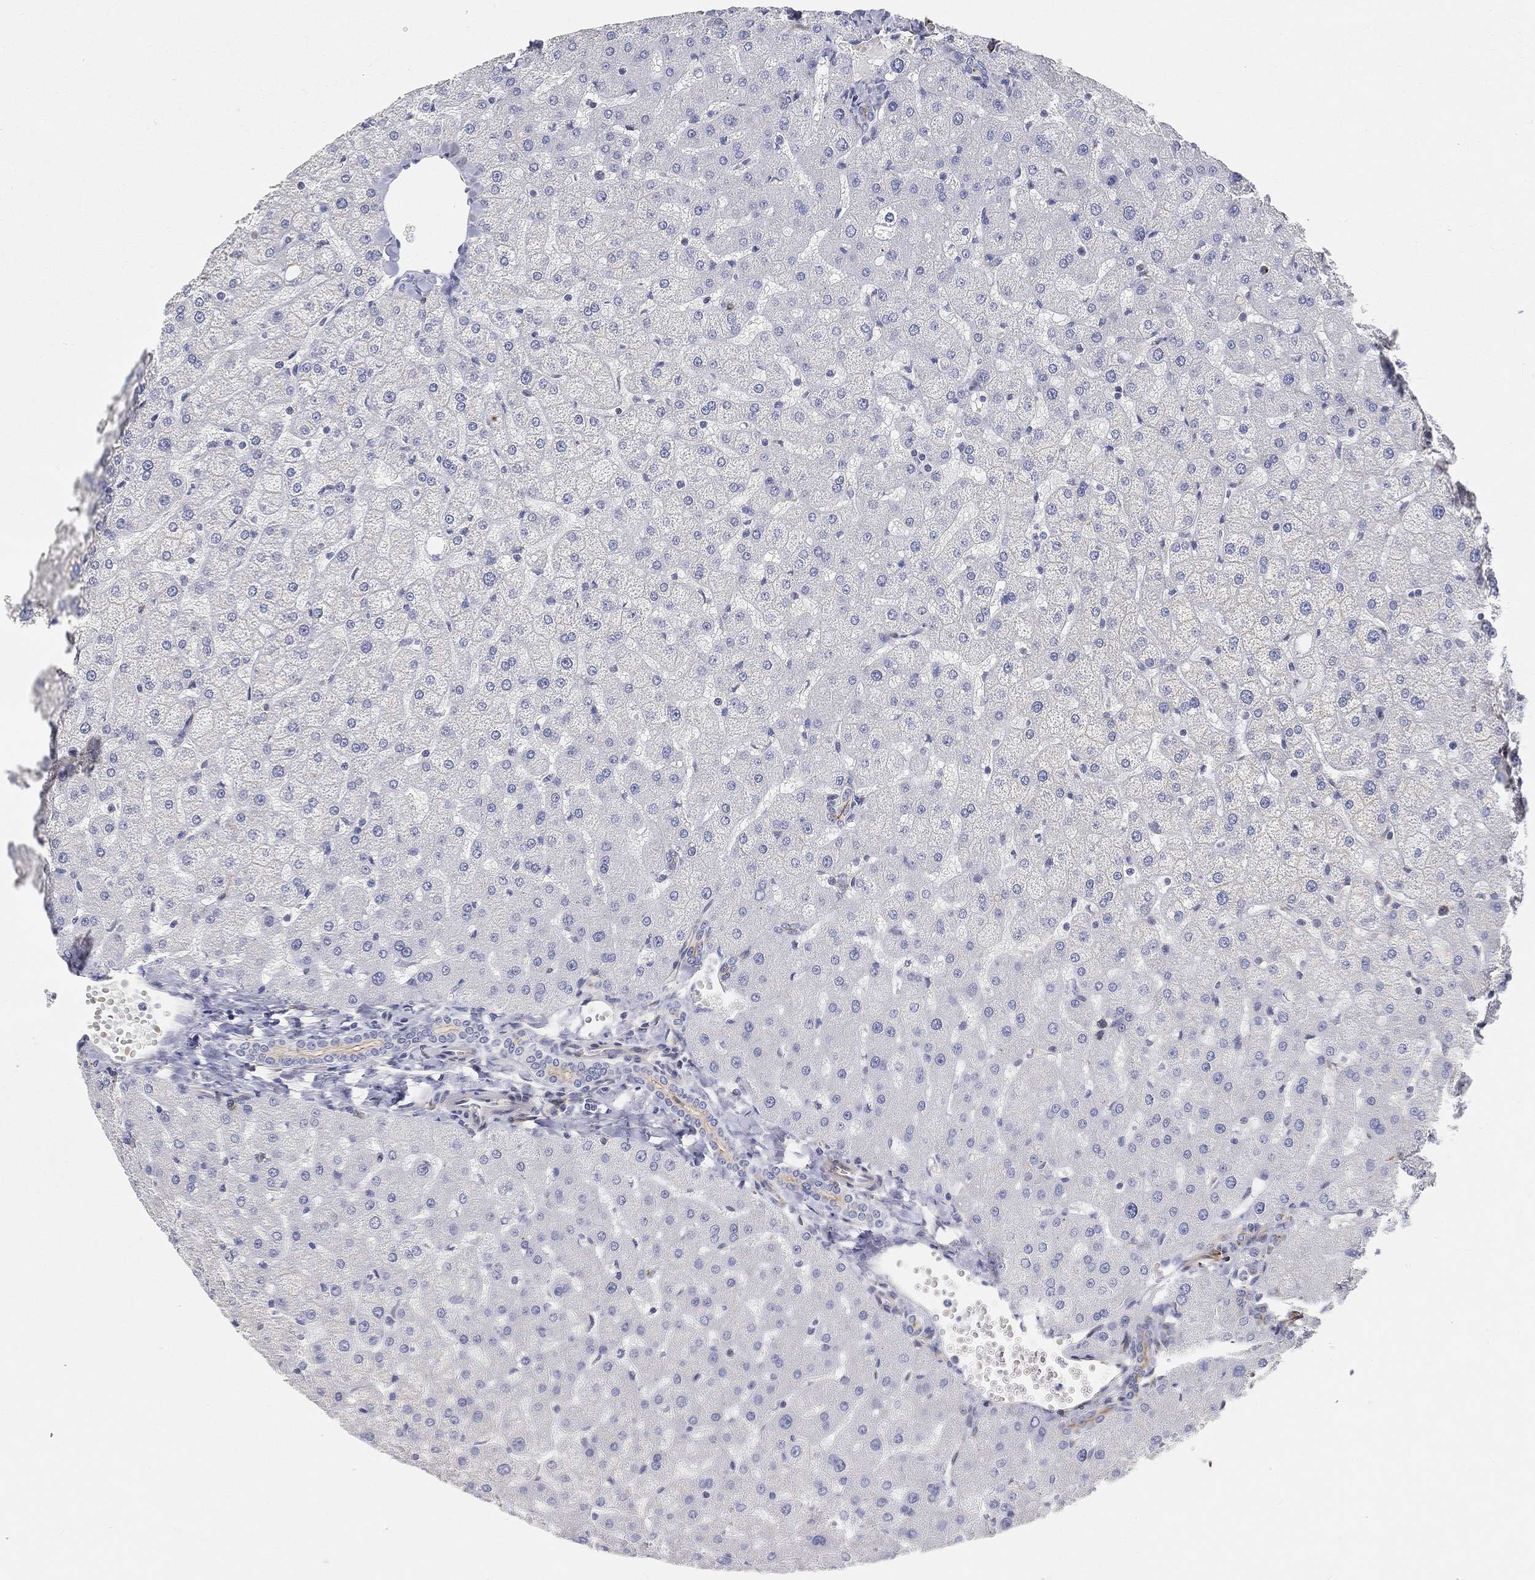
{"staining": {"intensity": "negative", "quantity": "none", "location": "none"}, "tissue": "liver", "cell_type": "Cholangiocytes", "image_type": "normal", "snomed": [{"axis": "morphology", "description": "Normal tissue, NOS"}, {"axis": "topography", "description": "Liver"}], "caption": "Immunohistochemistry micrograph of benign liver: liver stained with DAB (3,3'-diaminobenzidine) shows no significant protein expression in cholangiocytes.", "gene": "TMEM25", "patient": {"sex": "female", "age": 50}}